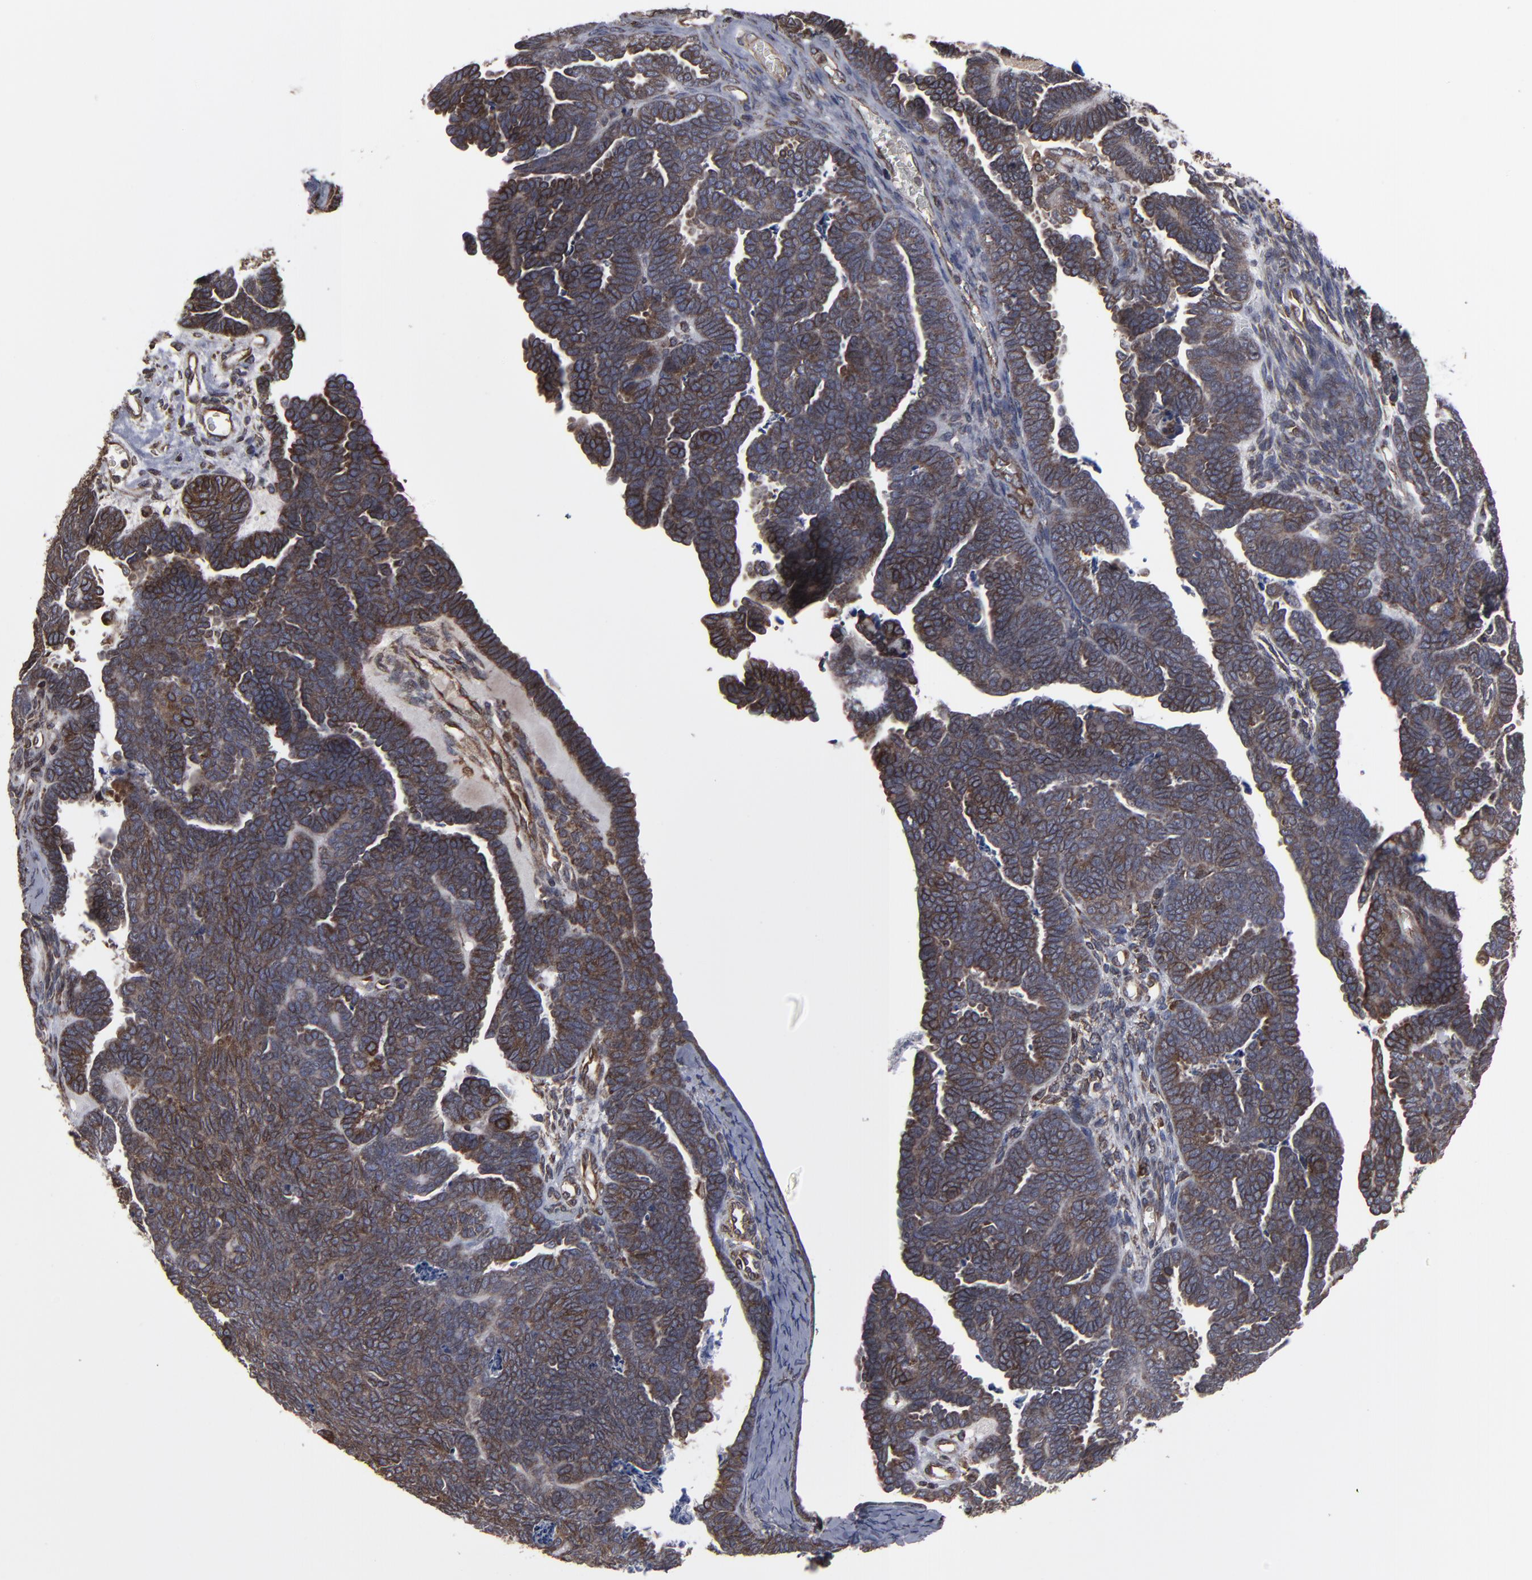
{"staining": {"intensity": "moderate", "quantity": ">75%", "location": "cytoplasmic/membranous"}, "tissue": "endometrial cancer", "cell_type": "Tumor cells", "image_type": "cancer", "snomed": [{"axis": "morphology", "description": "Neoplasm, malignant, NOS"}, {"axis": "topography", "description": "Endometrium"}], "caption": "There is medium levels of moderate cytoplasmic/membranous expression in tumor cells of neoplasm (malignant) (endometrial), as demonstrated by immunohistochemical staining (brown color).", "gene": "CNIH1", "patient": {"sex": "female", "age": 74}}